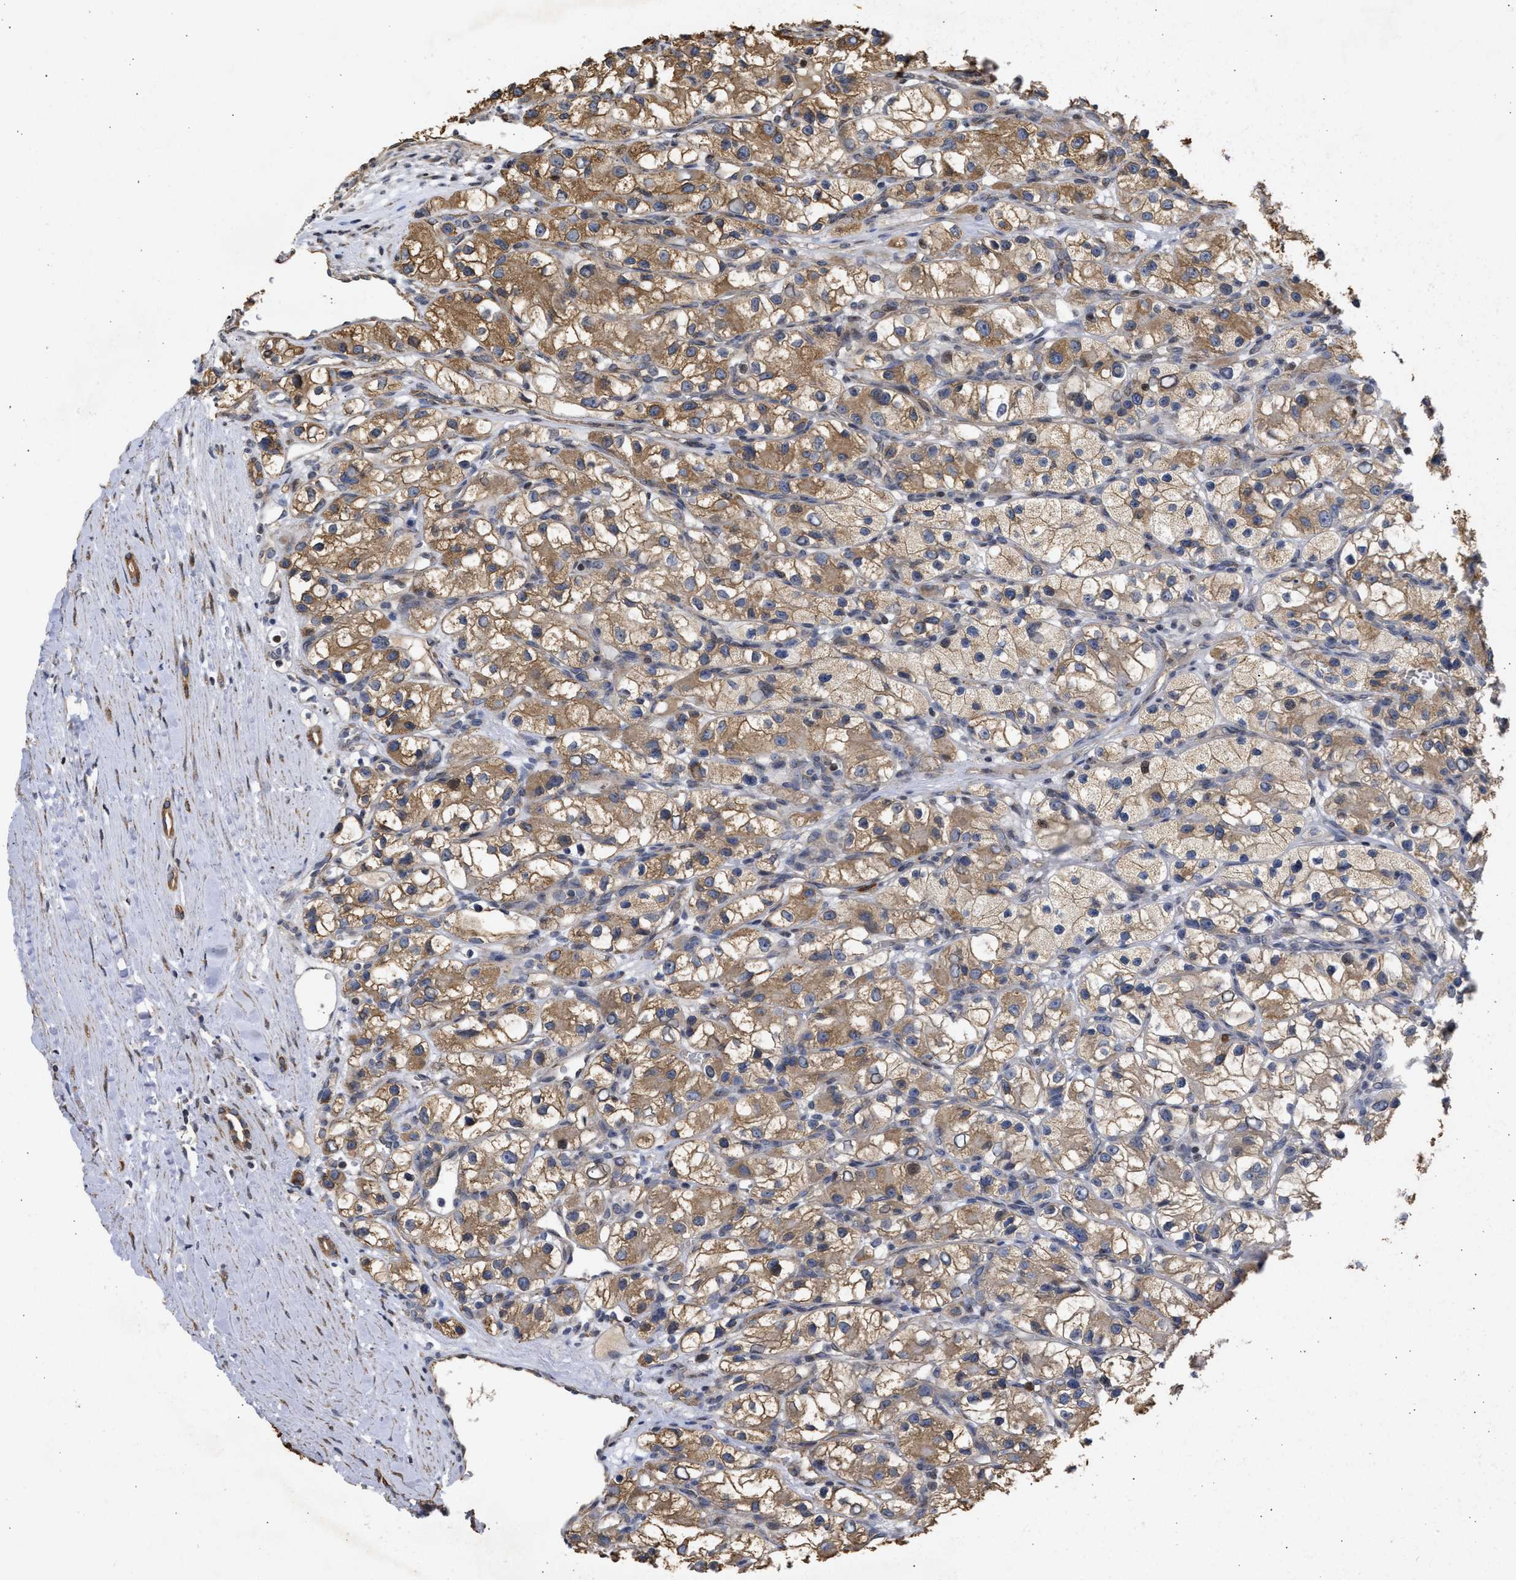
{"staining": {"intensity": "moderate", "quantity": "25%-75%", "location": "cytoplasmic/membranous,nuclear"}, "tissue": "renal cancer", "cell_type": "Tumor cells", "image_type": "cancer", "snomed": [{"axis": "morphology", "description": "Adenocarcinoma, NOS"}, {"axis": "topography", "description": "Kidney"}], "caption": "The photomicrograph demonstrates immunohistochemical staining of renal cancer (adenocarcinoma). There is moderate cytoplasmic/membranous and nuclear expression is identified in approximately 25%-75% of tumor cells.", "gene": "ENSG00000142539", "patient": {"sex": "female", "age": 57}}